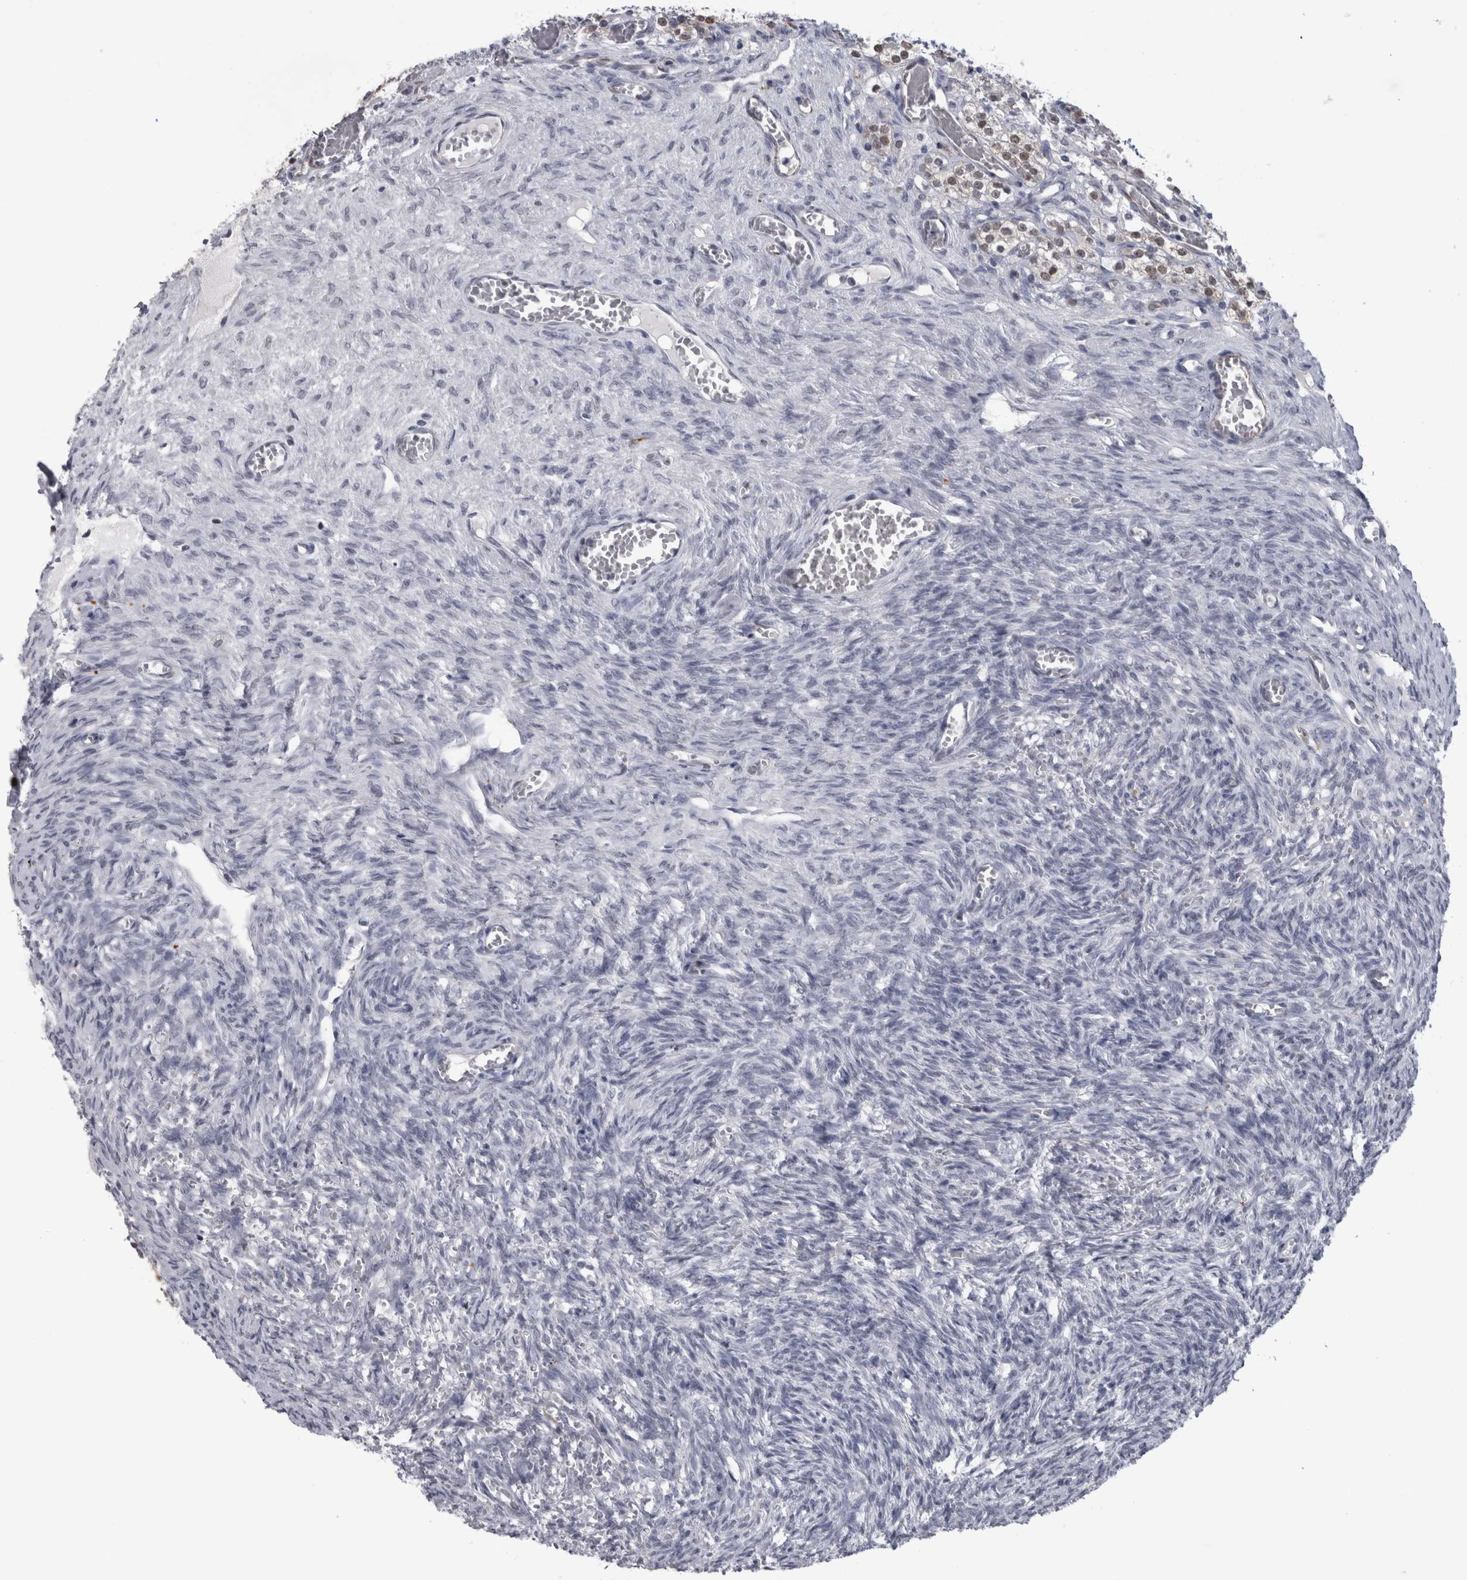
{"staining": {"intensity": "negative", "quantity": "none", "location": "none"}, "tissue": "ovary", "cell_type": "Ovarian stroma cells", "image_type": "normal", "snomed": [{"axis": "morphology", "description": "Normal tissue, NOS"}, {"axis": "topography", "description": "Ovary"}], "caption": "The micrograph reveals no significant positivity in ovarian stroma cells of ovary.", "gene": "ACOT7", "patient": {"sex": "female", "age": 27}}